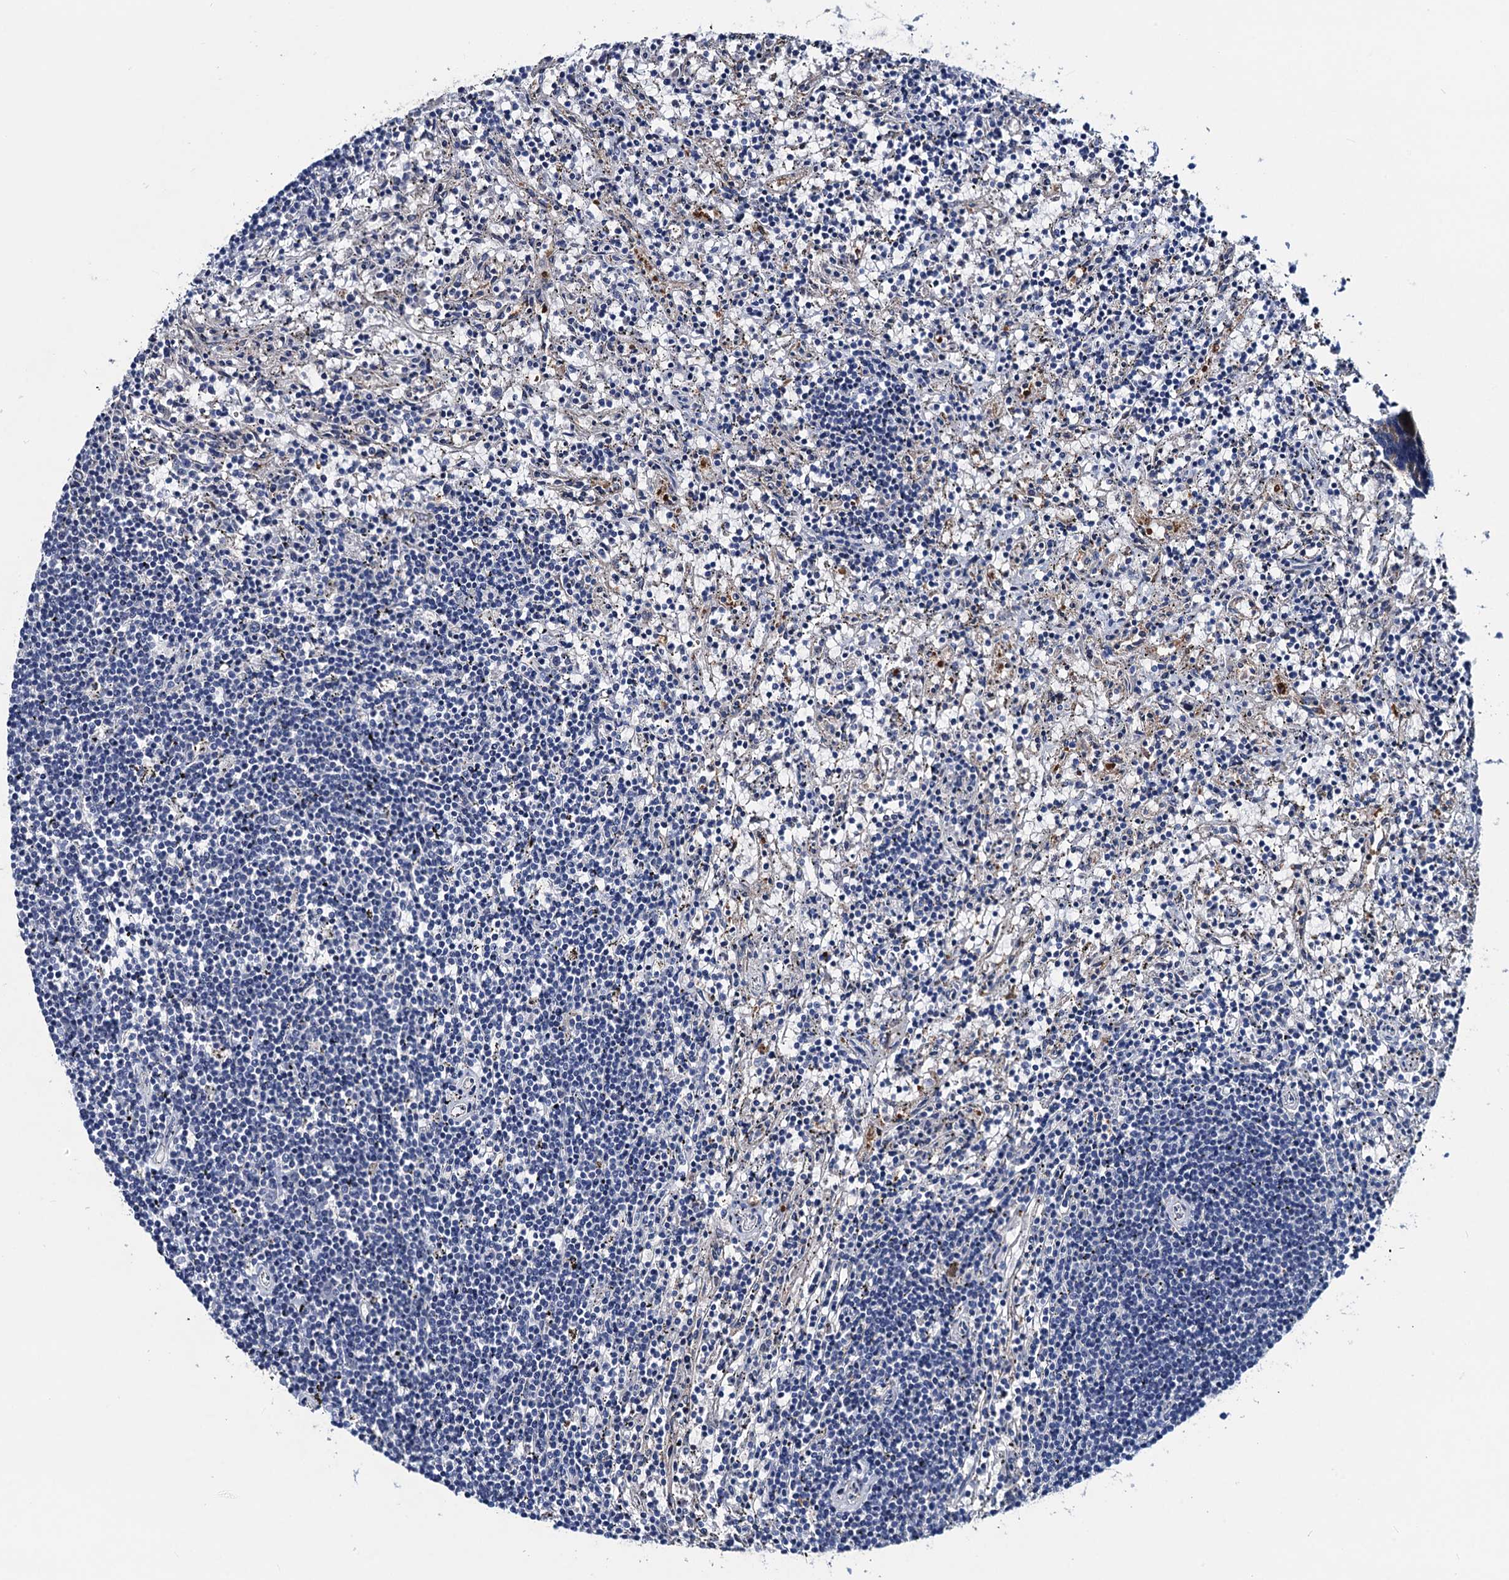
{"staining": {"intensity": "negative", "quantity": "none", "location": "none"}, "tissue": "lymphoma", "cell_type": "Tumor cells", "image_type": "cancer", "snomed": [{"axis": "morphology", "description": "Malignant lymphoma, non-Hodgkin's type, Low grade"}, {"axis": "topography", "description": "Spleen"}], "caption": "Immunohistochemistry of human malignant lymphoma, non-Hodgkin's type (low-grade) displays no staining in tumor cells. (Stains: DAB immunohistochemistry with hematoxylin counter stain, Microscopy: brightfield microscopy at high magnification).", "gene": "RTKN2", "patient": {"sex": "male", "age": 76}}